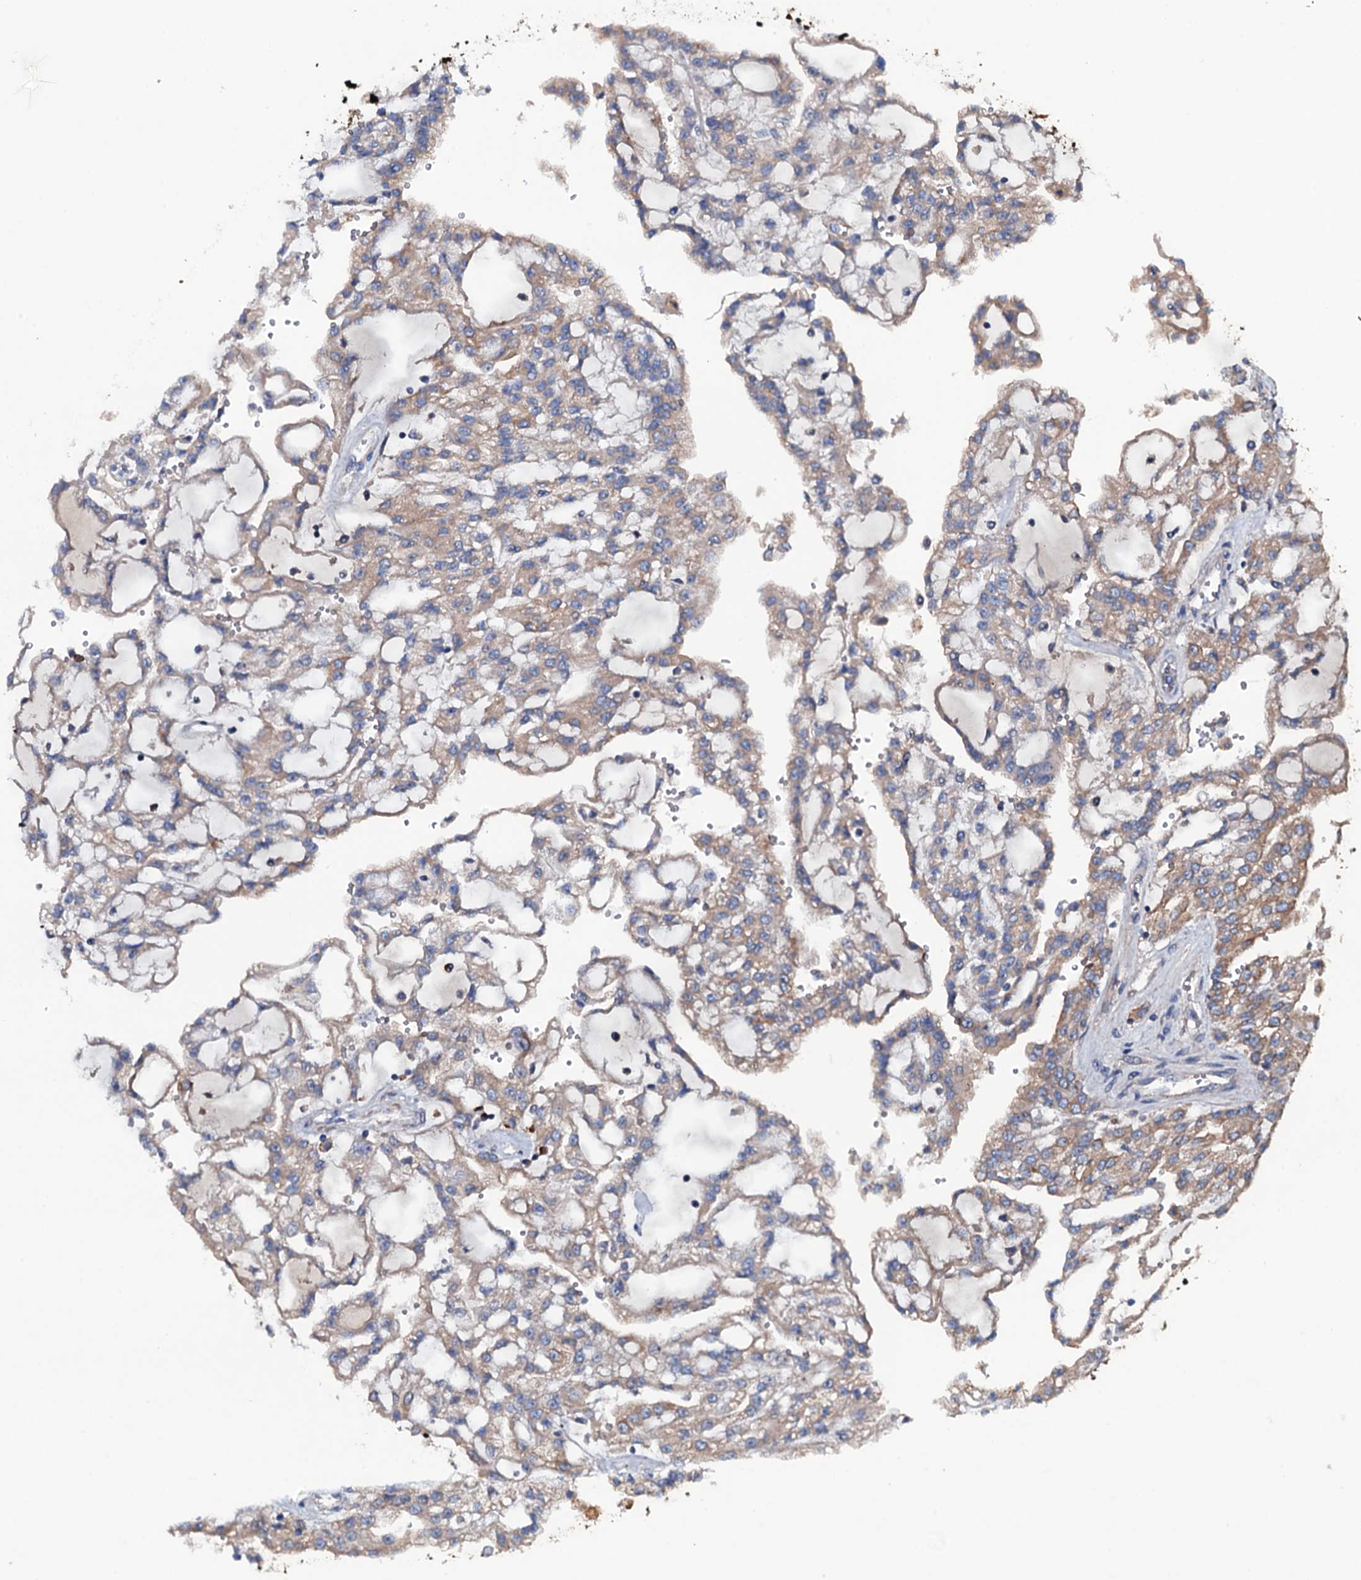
{"staining": {"intensity": "weak", "quantity": "25%-75%", "location": "cytoplasmic/membranous"}, "tissue": "renal cancer", "cell_type": "Tumor cells", "image_type": "cancer", "snomed": [{"axis": "morphology", "description": "Adenocarcinoma, NOS"}, {"axis": "topography", "description": "Kidney"}], "caption": "Renal adenocarcinoma tissue exhibits weak cytoplasmic/membranous expression in about 25%-75% of tumor cells", "gene": "NEK1", "patient": {"sex": "male", "age": 63}}